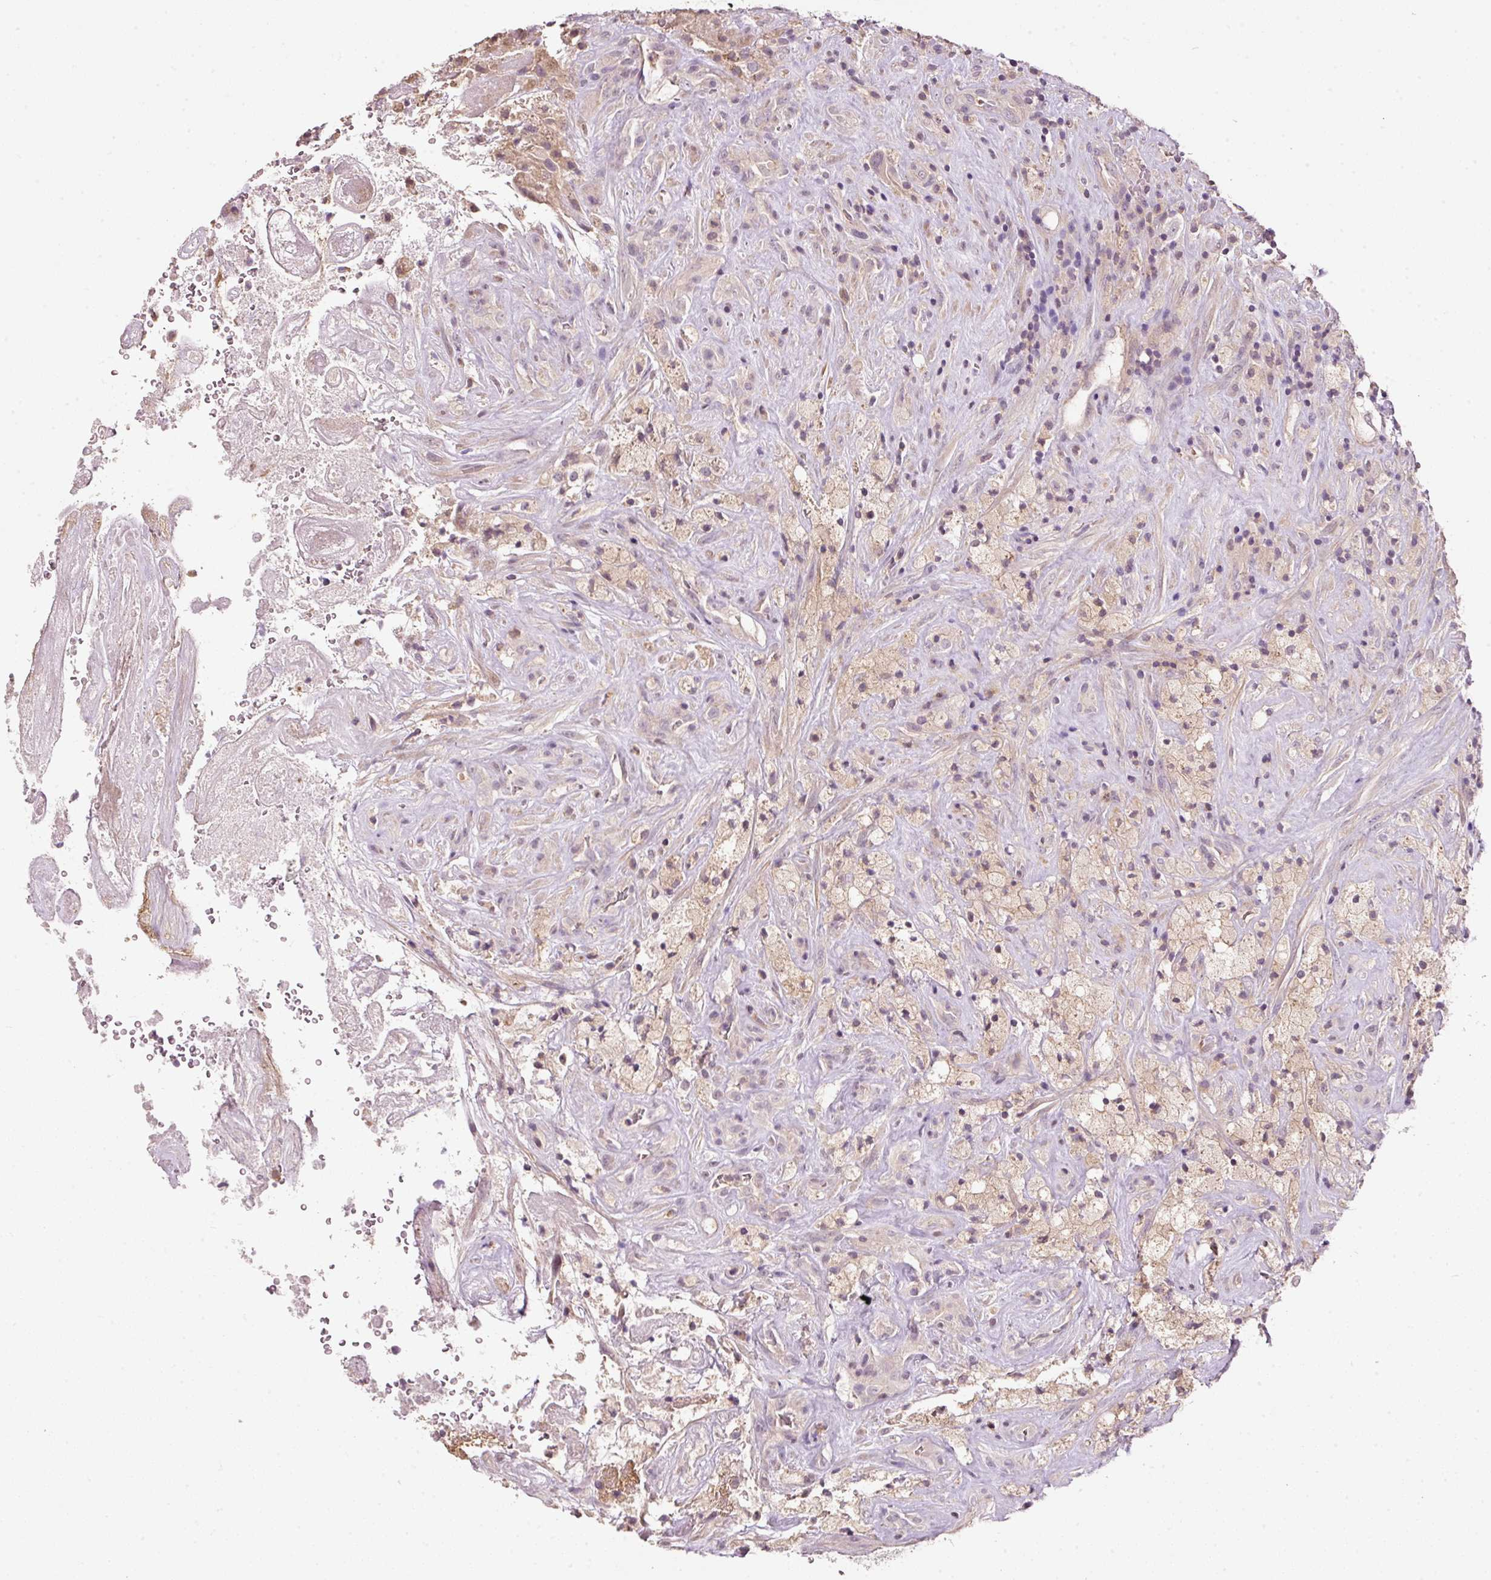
{"staining": {"intensity": "negative", "quantity": "none", "location": "none"}, "tissue": "glioma", "cell_type": "Tumor cells", "image_type": "cancer", "snomed": [{"axis": "morphology", "description": "Glioma, malignant, High grade"}, {"axis": "topography", "description": "Brain"}], "caption": "Immunohistochemical staining of human glioma exhibits no significant positivity in tumor cells. Brightfield microscopy of immunohistochemistry (IHC) stained with DAB (brown) and hematoxylin (blue), captured at high magnification.", "gene": "TIRAP", "patient": {"sex": "male", "age": 69}}